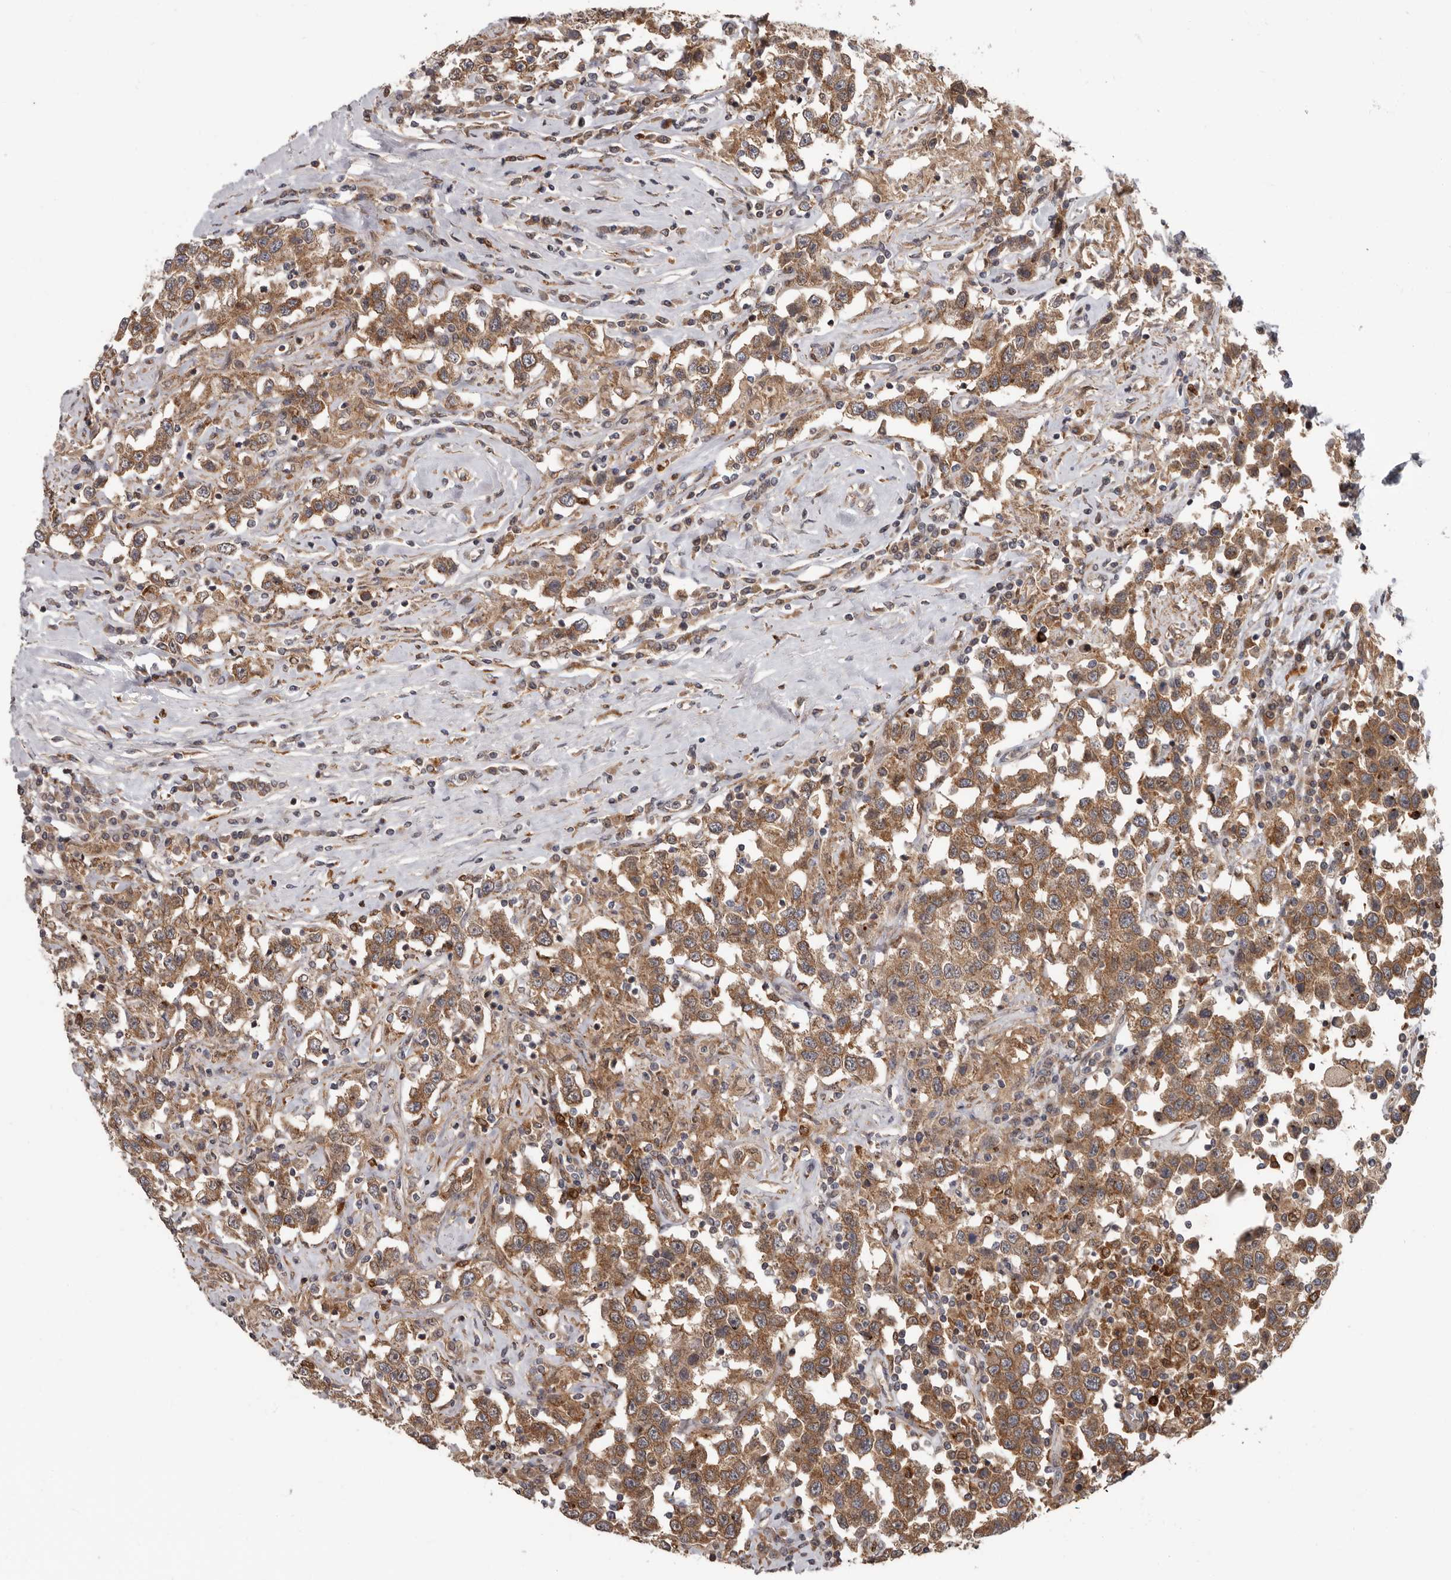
{"staining": {"intensity": "moderate", "quantity": ">75%", "location": "cytoplasmic/membranous"}, "tissue": "testis cancer", "cell_type": "Tumor cells", "image_type": "cancer", "snomed": [{"axis": "morphology", "description": "Seminoma, NOS"}, {"axis": "topography", "description": "Testis"}], "caption": "Immunohistochemical staining of testis seminoma shows medium levels of moderate cytoplasmic/membranous expression in approximately >75% of tumor cells.", "gene": "FGFR4", "patient": {"sex": "male", "age": 41}}